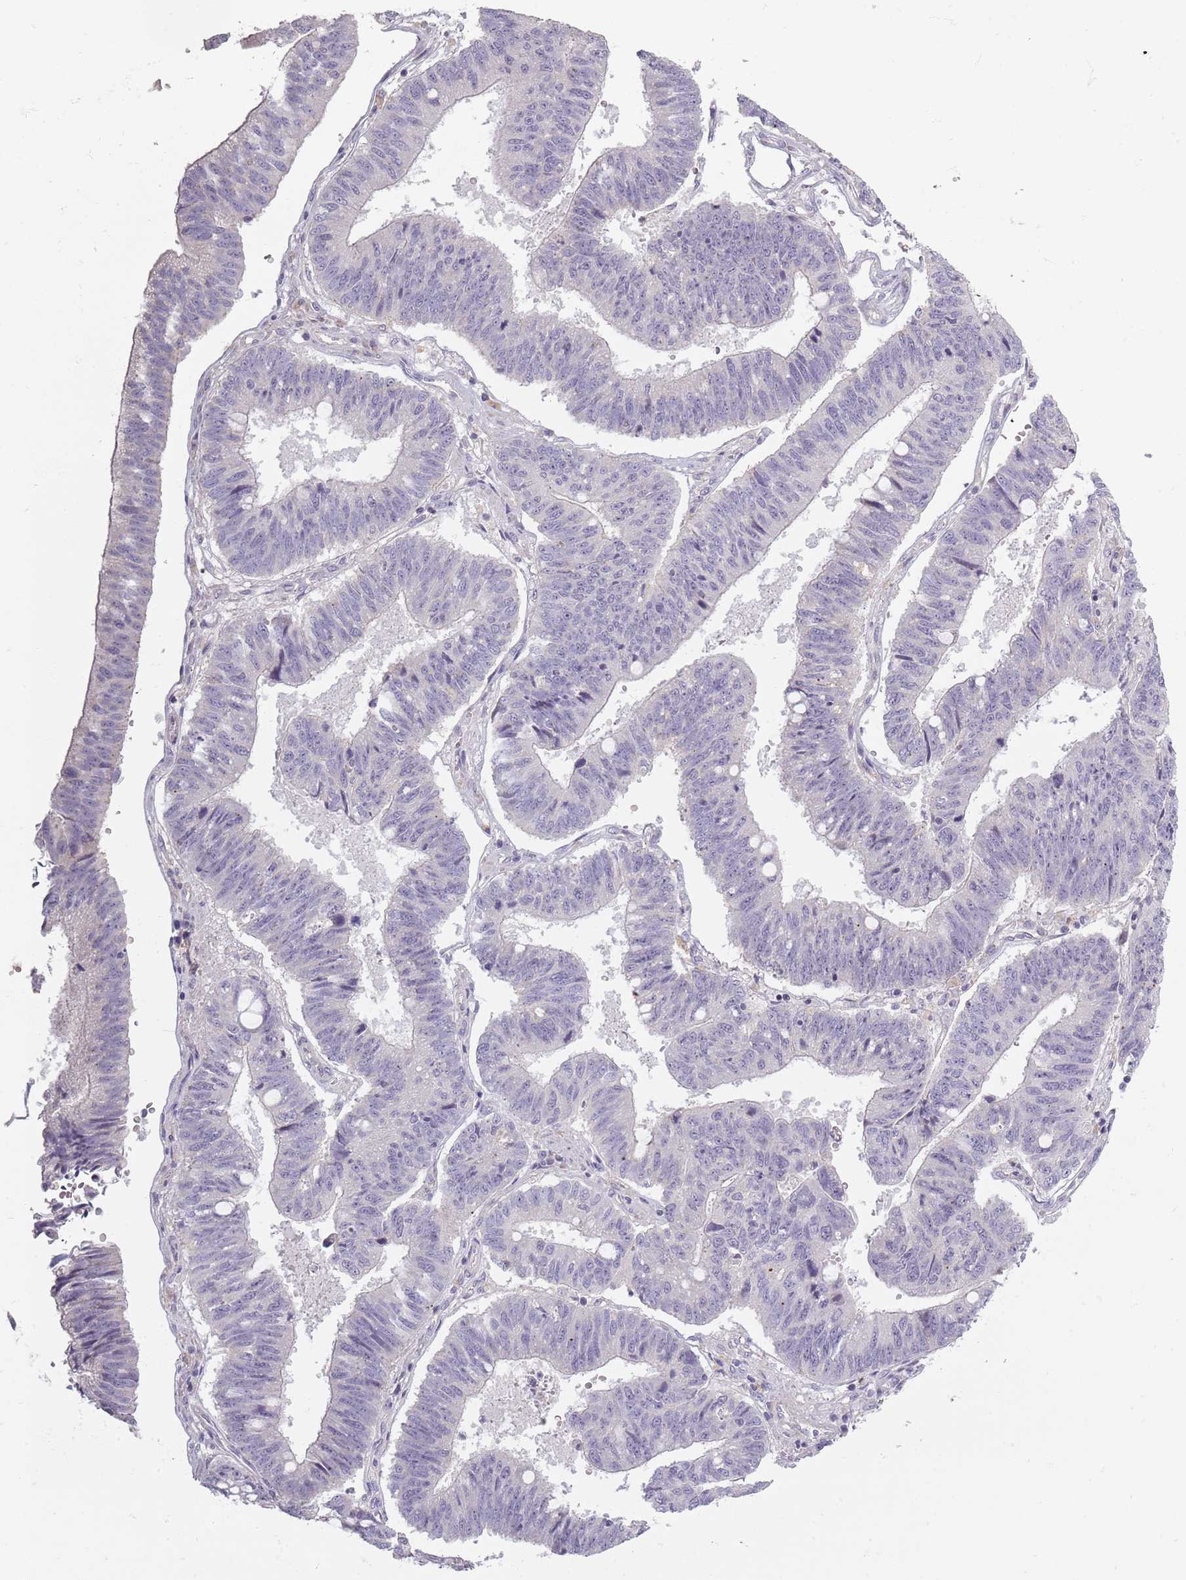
{"staining": {"intensity": "negative", "quantity": "none", "location": "none"}, "tissue": "stomach cancer", "cell_type": "Tumor cells", "image_type": "cancer", "snomed": [{"axis": "morphology", "description": "Adenocarcinoma, NOS"}, {"axis": "topography", "description": "Stomach"}], "caption": "Immunohistochemistry (IHC) histopathology image of neoplastic tissue: human adenocarcinoma (stomach) stained with DAB (3,3'-diaminobenzidine) exhibits no significant protein positivity in tumor cells.", "gene": "SYNGR3", "patient": {"sex": "male", "age": 59}}